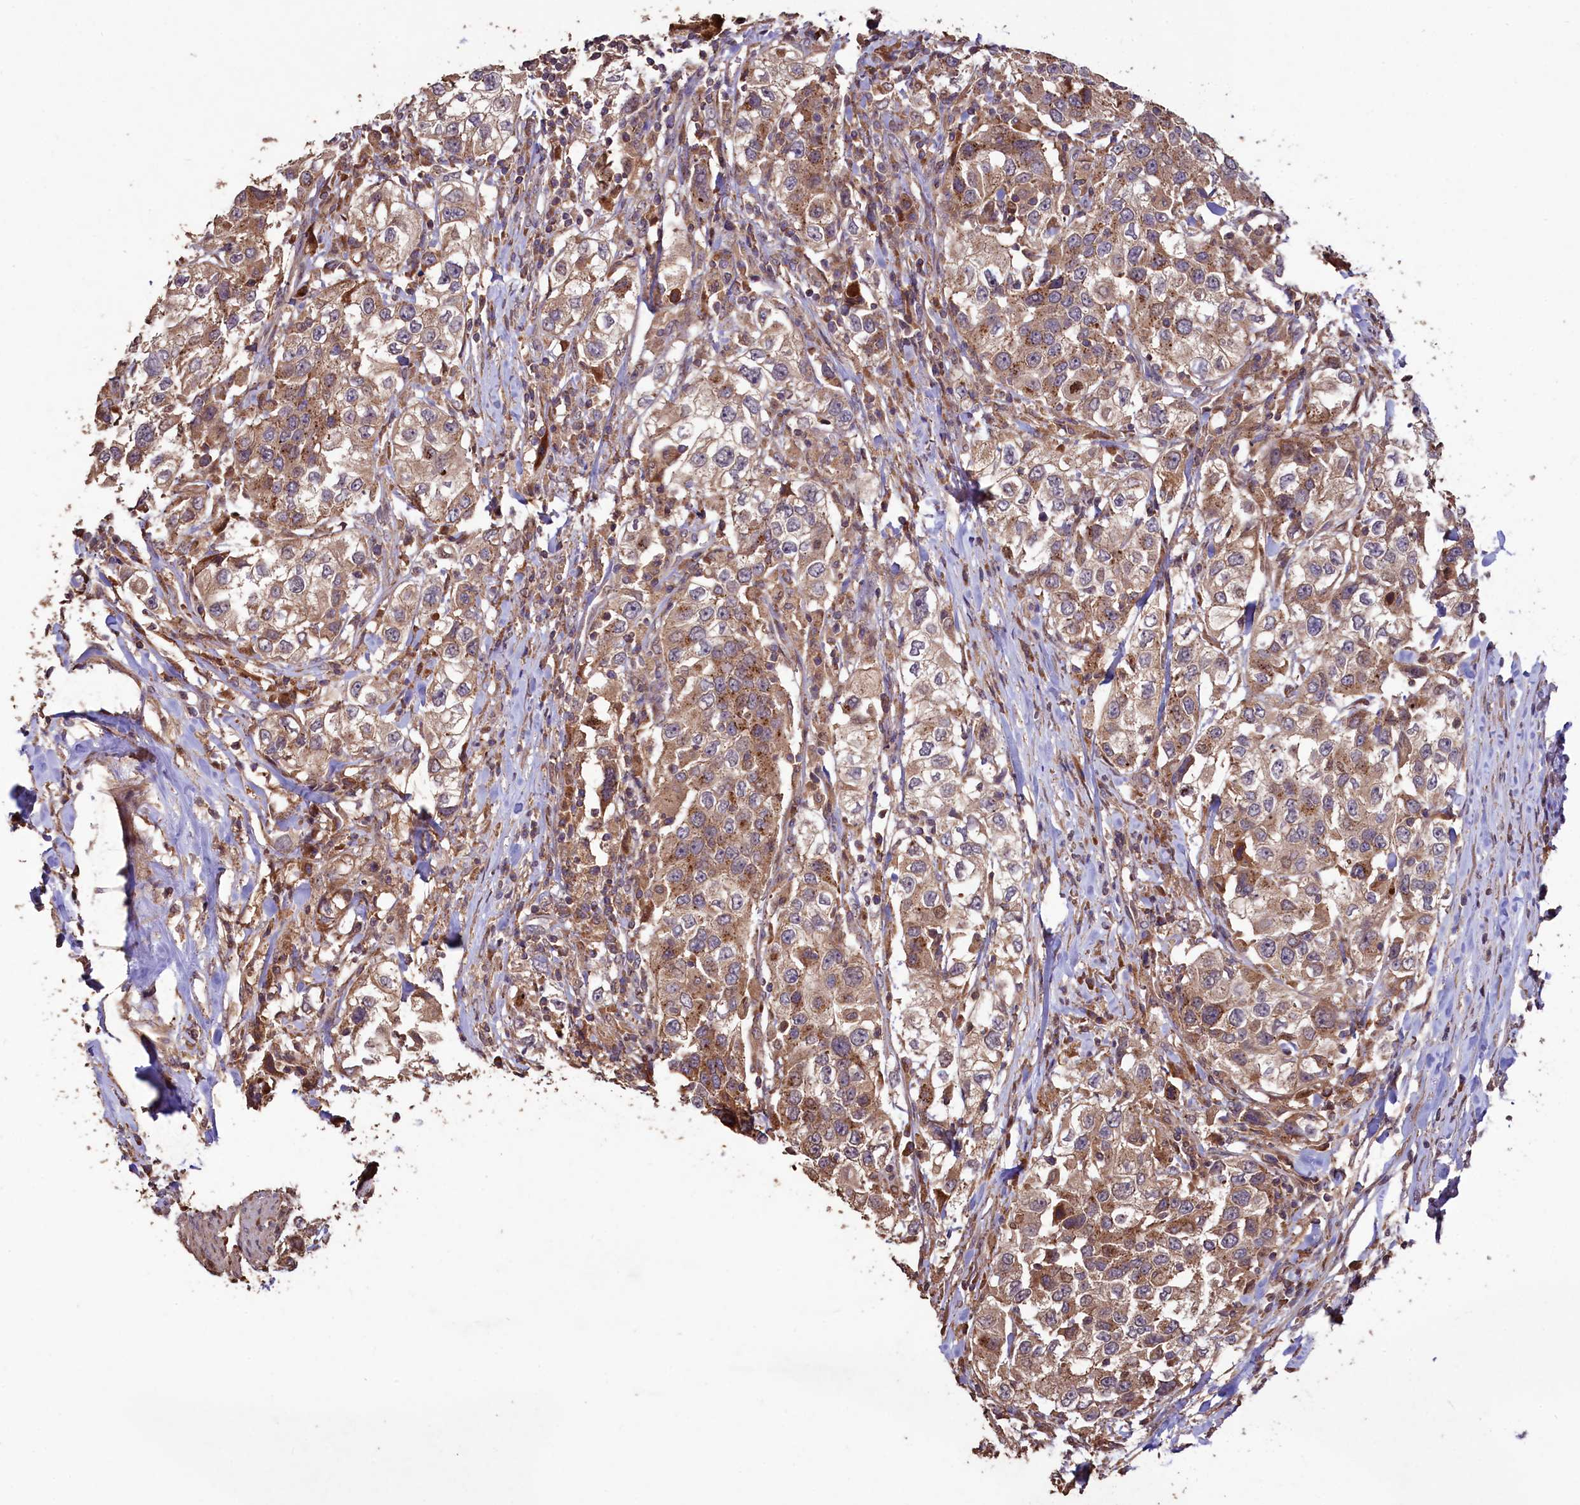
{"staining": {"intensity": "moderate", "quantity": ">75%", "location": "cytoplasmic/membranous"}, "tissue": "urothelial cancer", "cell_type": "Tumor cells", "image_type": "cancer", "snomed": [{"axis": "morphology", "description": "Urothelial carcinoma, High grade"}, {"axis": "topography", "description": "Urinary bladder"}], "caption": "Human urothelial cancer stained for a protein (brown) displays moderate cytoplasmic/membranous positive staining in approximately >75% of tumor cells.", "gene": "TMEM98", "patient": {"sex": "female", "age": 80}}